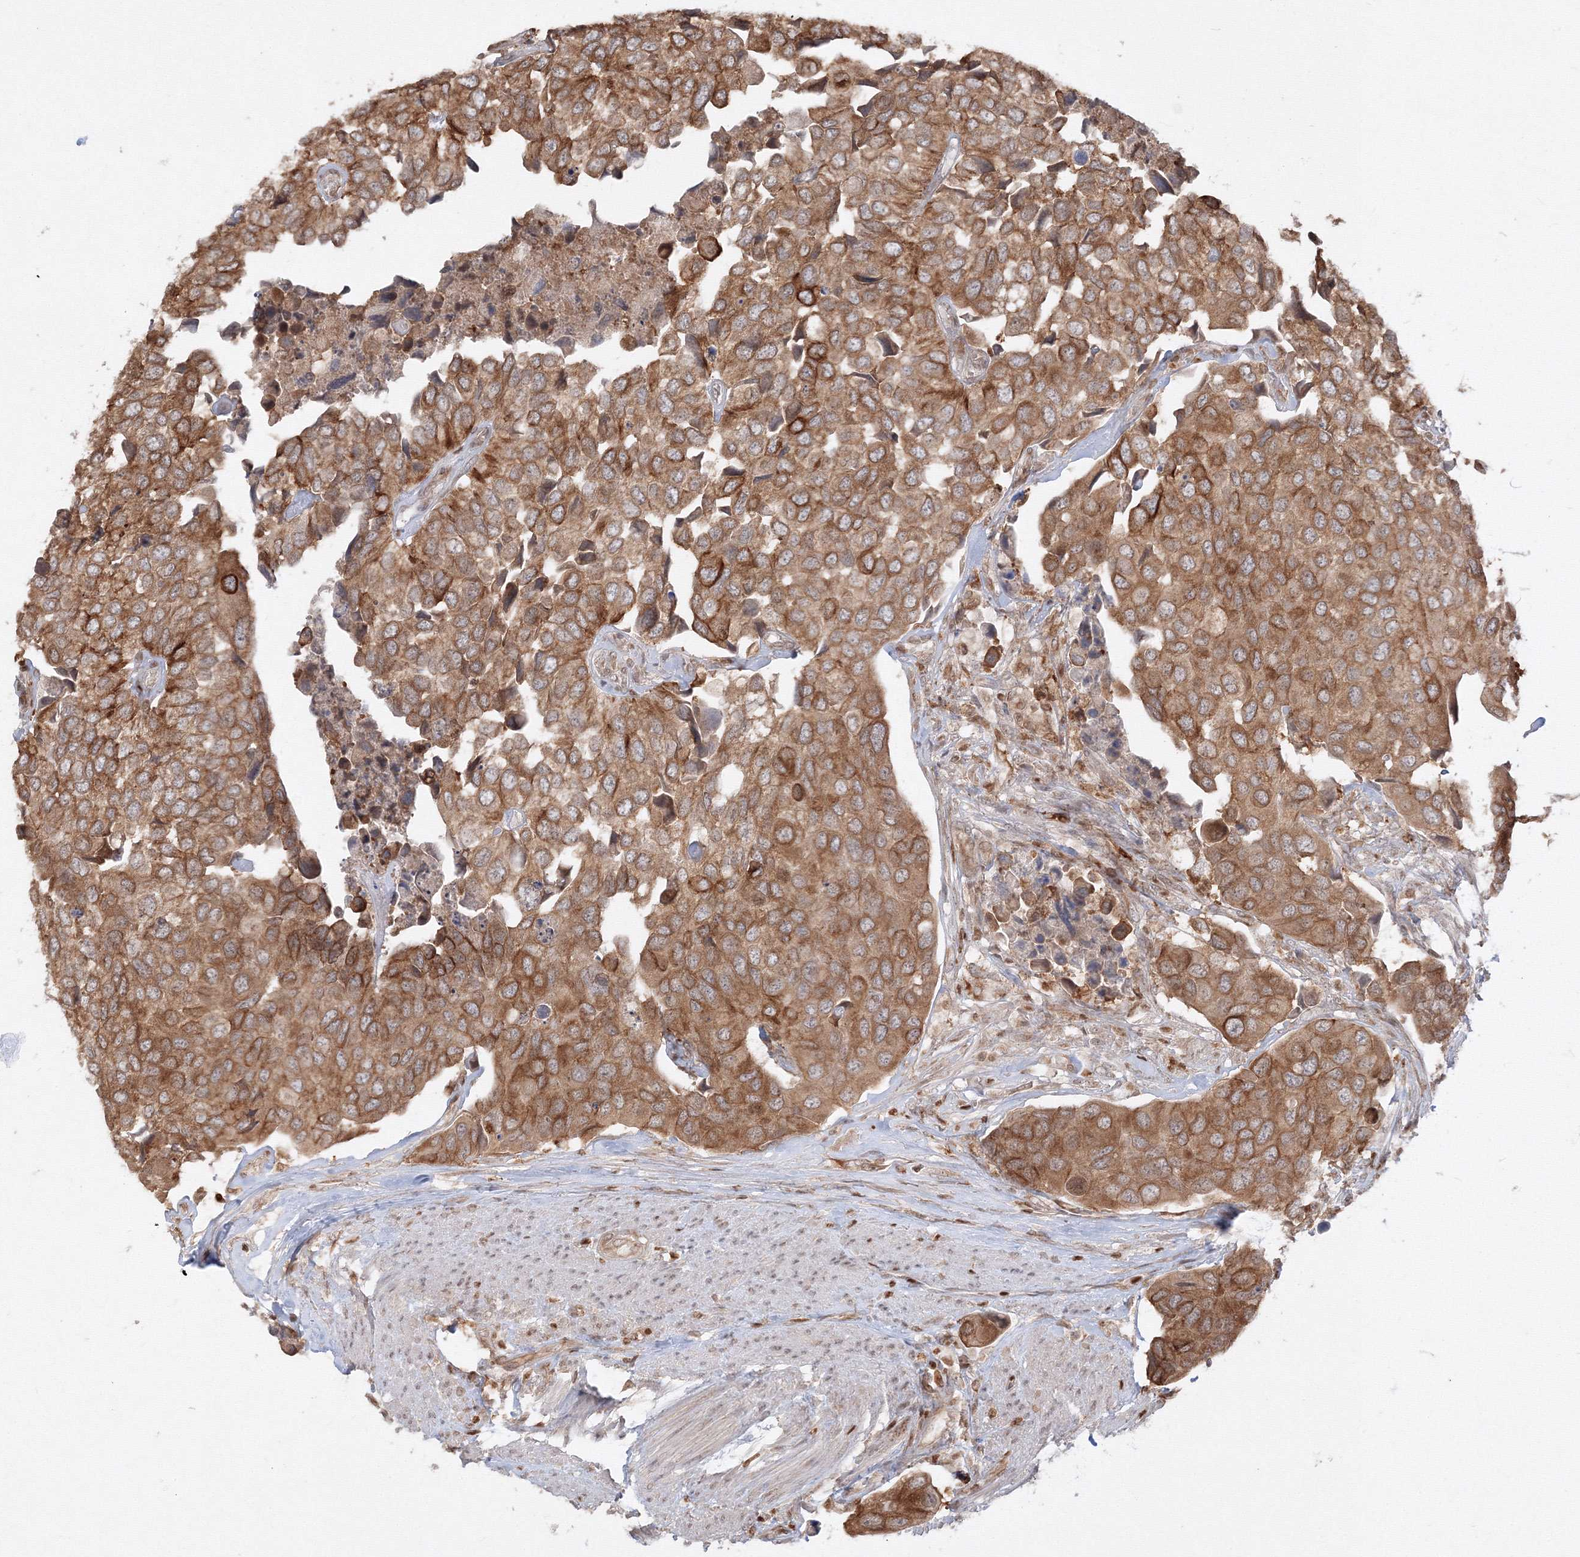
{"staining": {"intensity": "moderate", "quantity": ">75%", "location": "cytoplasmic/membranous"}, "tissue": "urothelial cancer", "cell_type": "Tumor cells", "image_type": "cancer", "snomed": [{"axis": "morphology", "description": "Urothelial carcinoma, High grade"}, {"axis": "topography", "description": "Urinary bladder"}], "caption": "Immunohistochemistry staining of urothelial cancer, which shows medium levels of moderate cytoplasmic/membranous expression in about >75% of tumor cells indicating moderate cytoplasmic/membranous protein positivity. The staining was performed using DAB (brown) for protein detection and nuclei were counterstained in hematoxylin (blue).", "gene": "TMEM50B", "patient": {"sex": "male", "age": 74}}